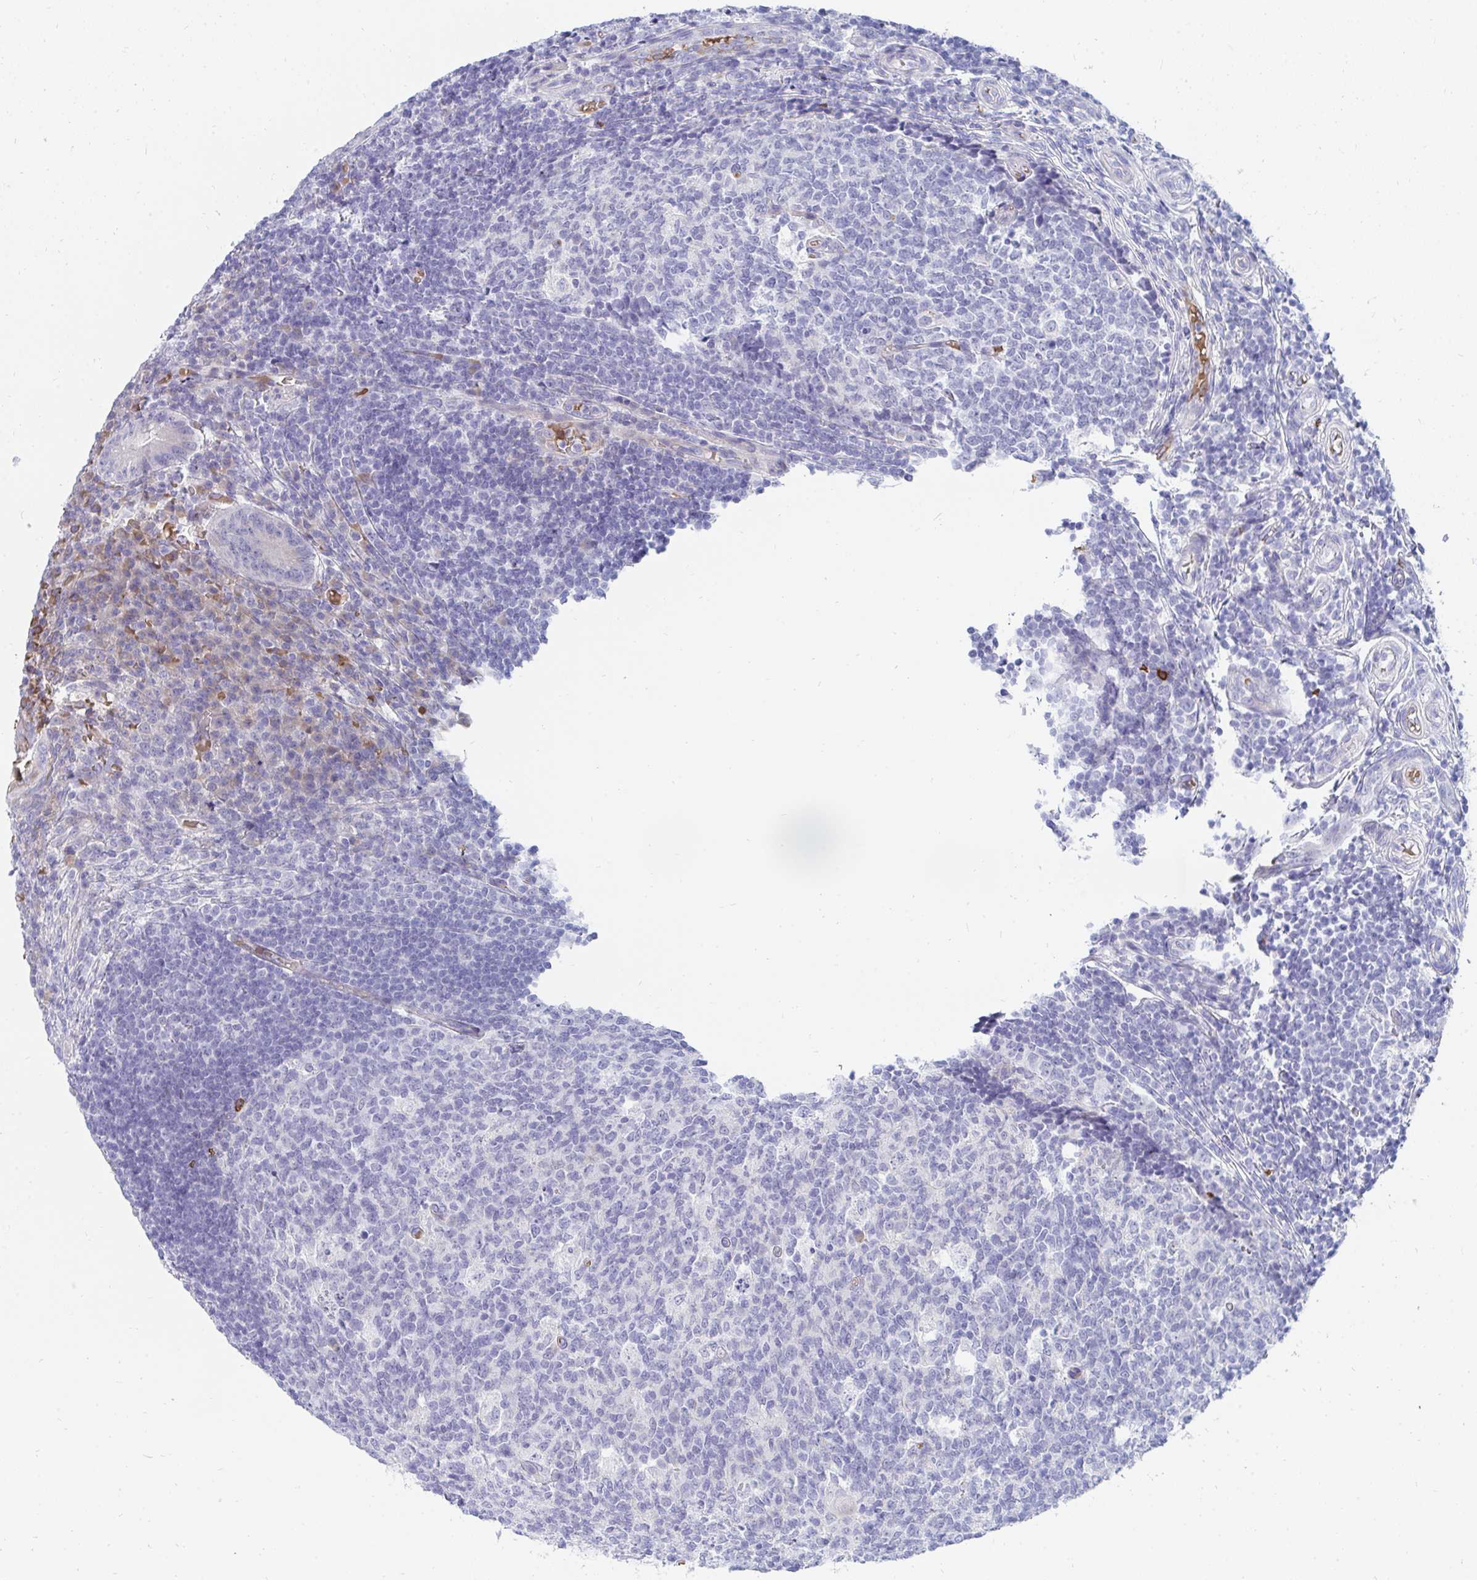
{"staining": {"intensity": "moderate", "quantity": "25%-75%", "location": "cytoplasmic/membranous"}, "tissue": "appendix", "cell_type": "Glandular cells", "image_type": "normal", "snomed": [{"axis": "morphology", "description": "Normal tissue, NOS"}, {"axis": "topography", "description": "Appendix"}], "caption": "High-magnification brightfield microscopy of normal appendix stained with DAB (3,3'-diaminobenzidine) (brown) and counterstained with hematoxylin (blue). glandular cells exhibit moderate cytoplasmic/membranous staining is seen in approximately25%-75% of cells.", "gene": "MROH2B", "patient": {"sex": "male", "age": 18}}